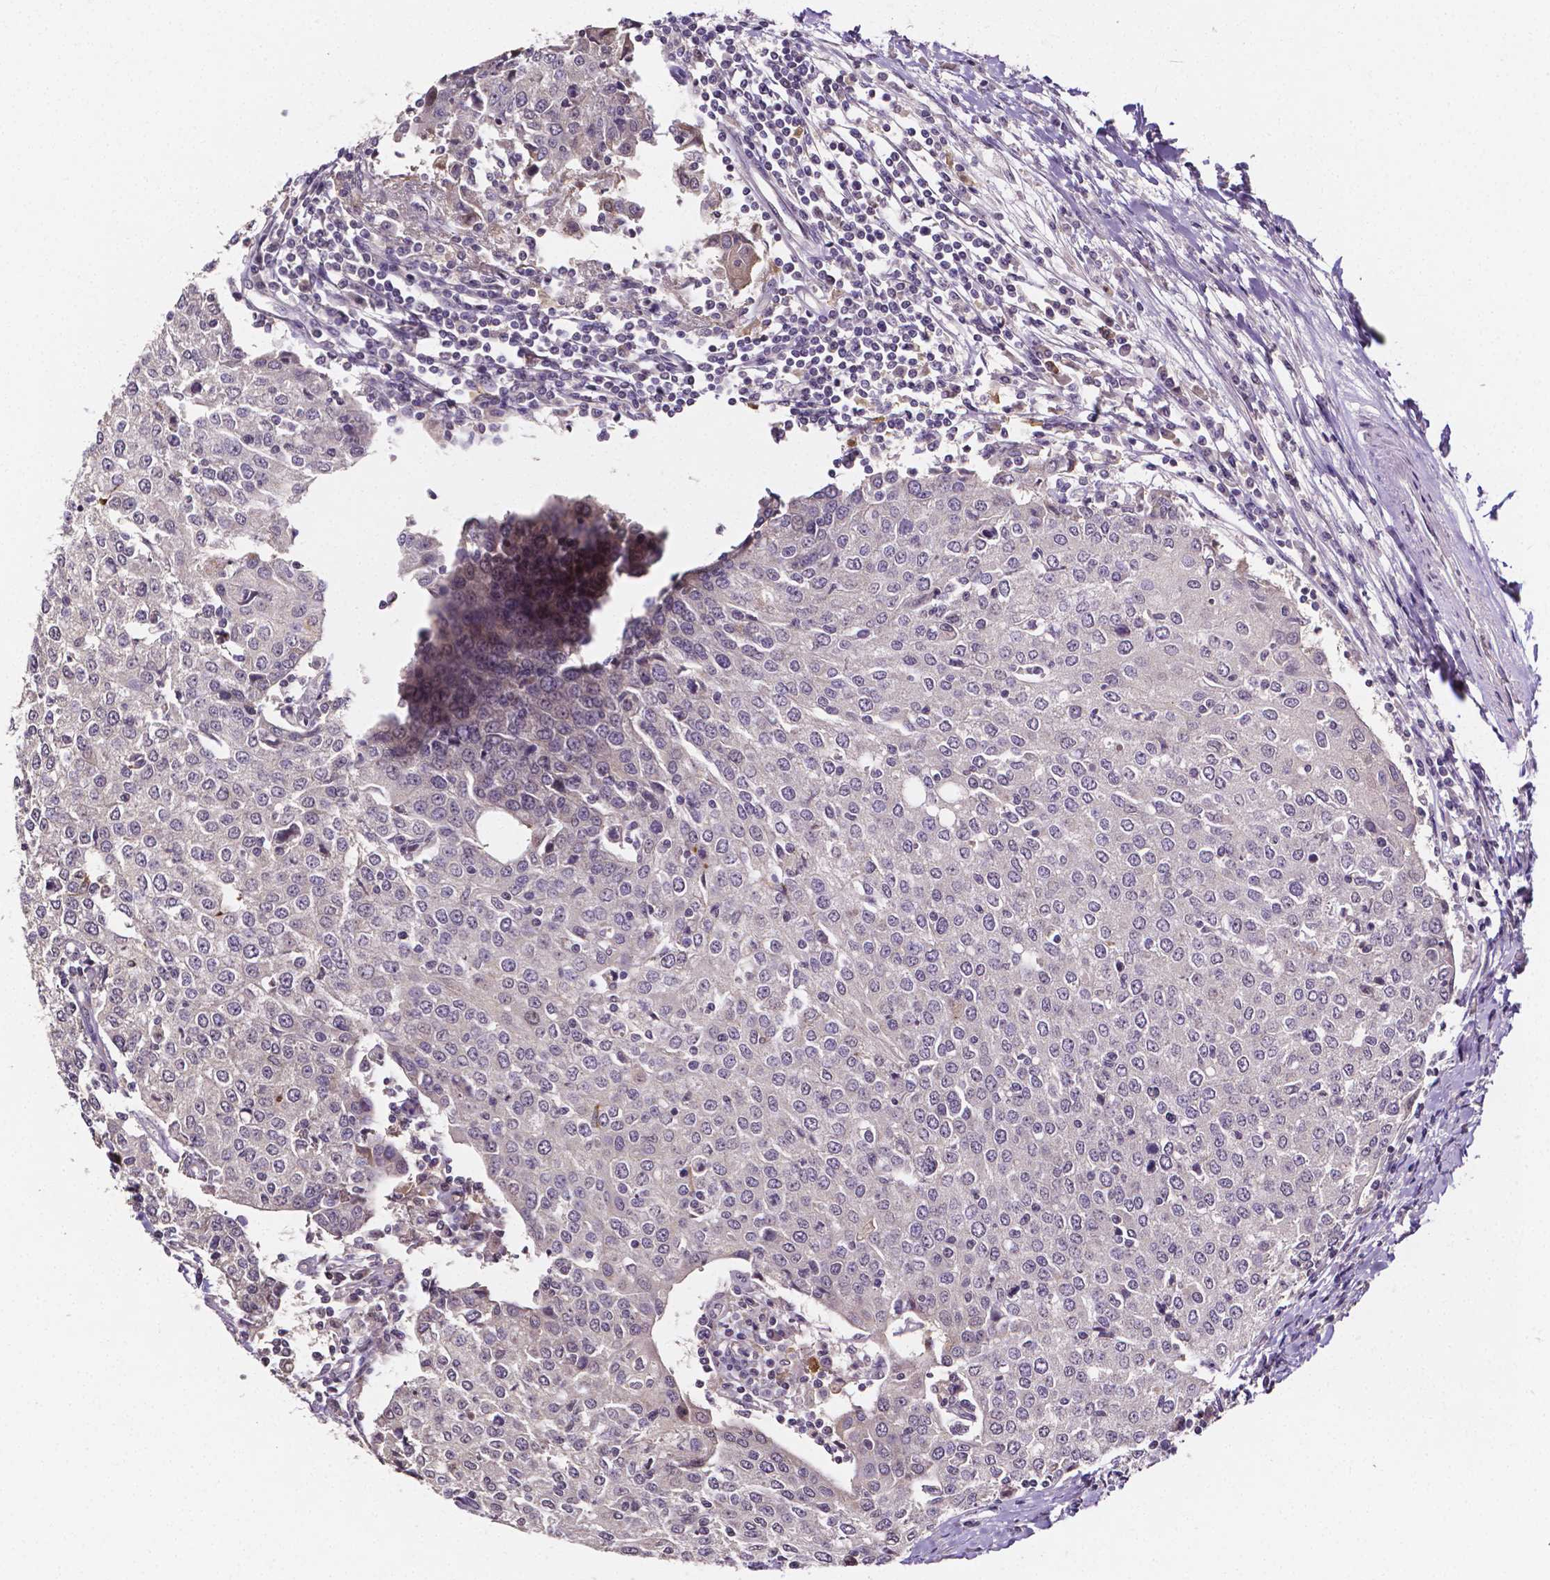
{"staining": {"intensity": "negative", "quantity": "none", "location": "none"}, "tissue": "urothelial cancer", "cell_type": "Tumor cells", "image_type": "cancer", "snomed": [{"axis": "morphology", "description": "Urothelial carcinoma, High grade"}, {"axis": "topography", "description": "Urinary bladder"}], "caption": "IHC of human urothelial cancer demonstrates no positivity in tumor cells.", "gene": "NRGN", "patient": {"sex": "female", "age": 85}}